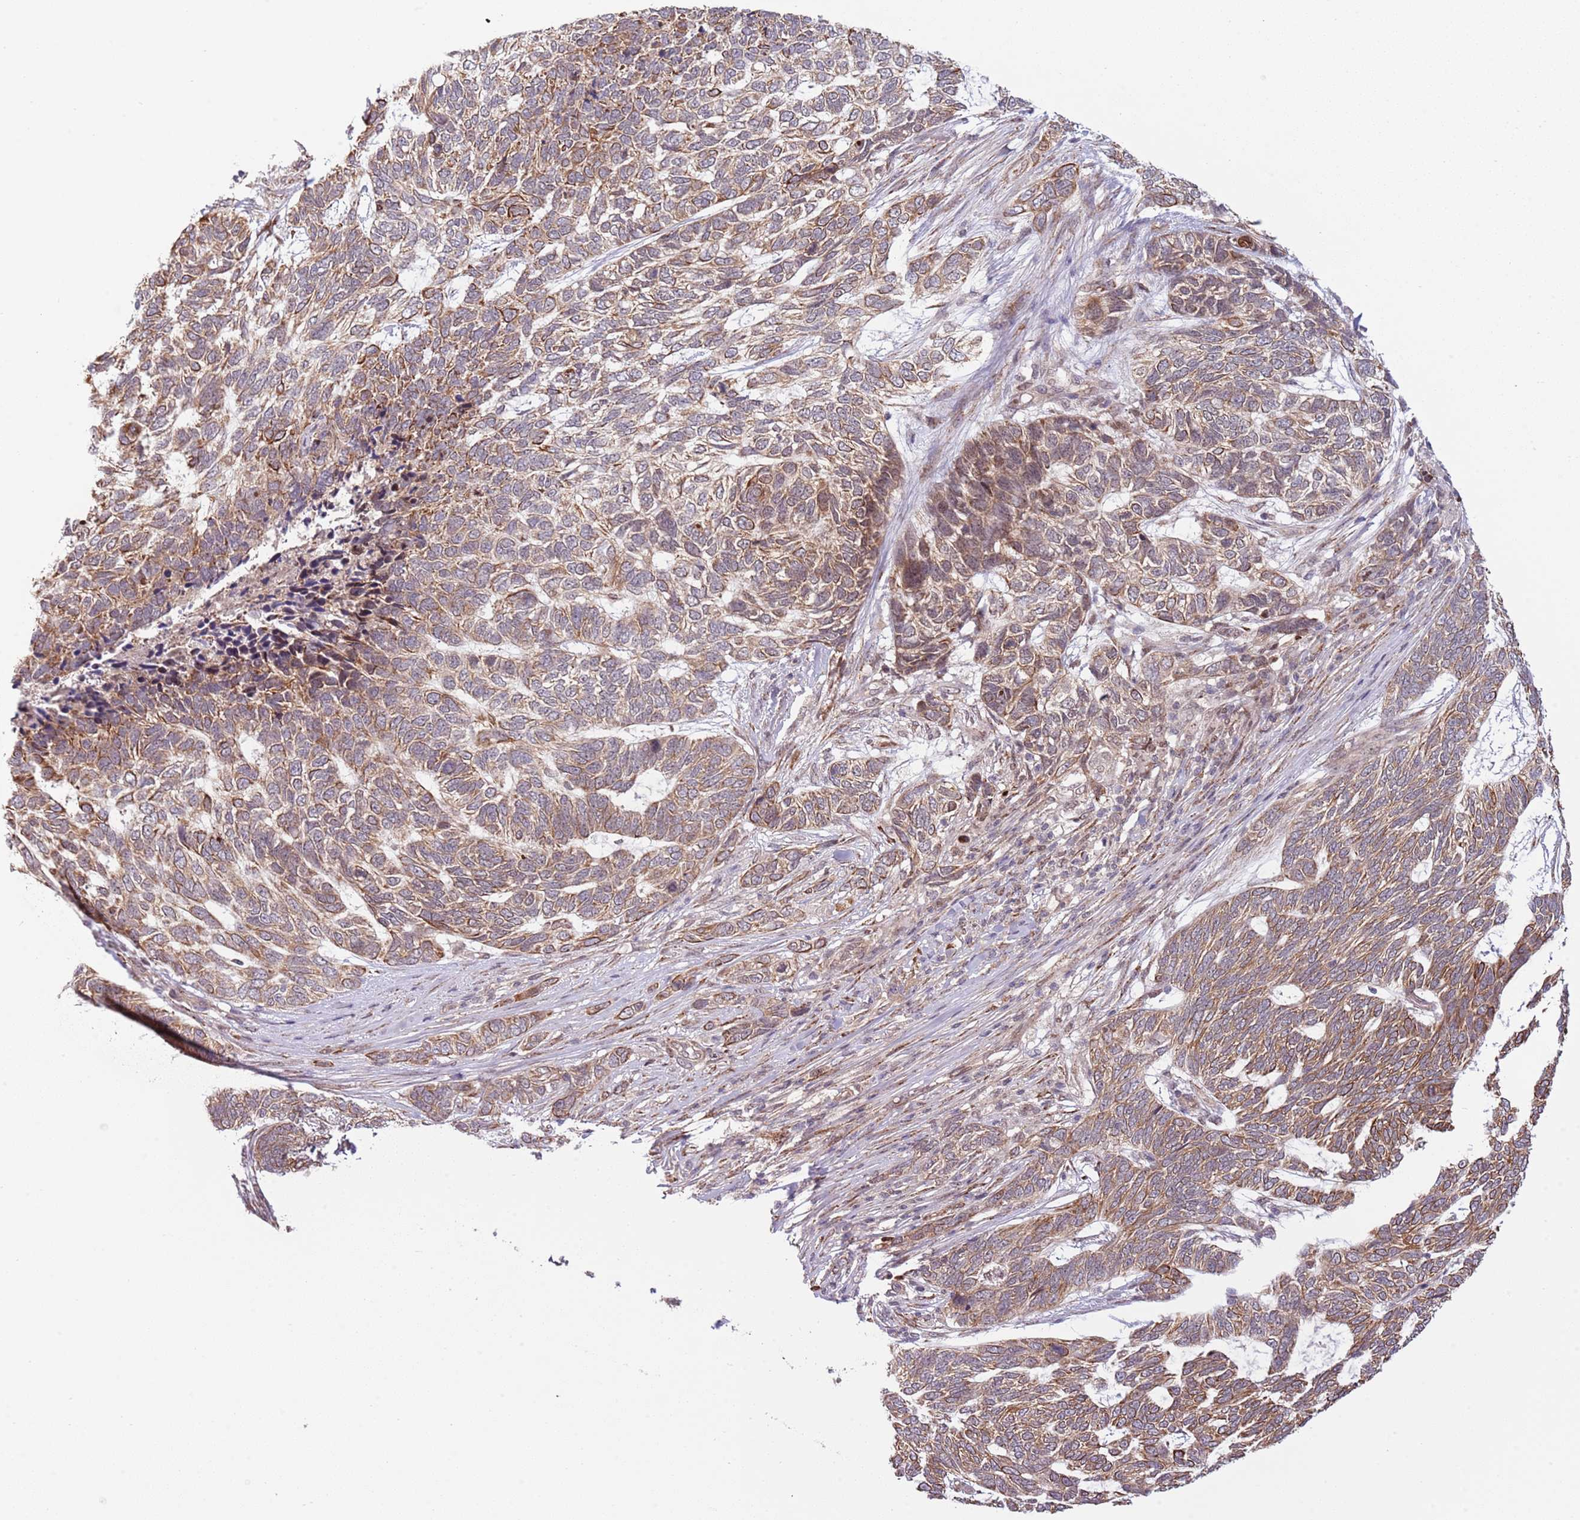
{"staining": {"intensity": "moderate", "quantity": ">75%", "location": "cytoplasmic/membranous"}, "tissue": "skin cancer", "cell_type": "Tumor cells", "image_type": "cancer", "snomed": [{"axis": "morphology", "description": "Basal cell carcinoma"}, {"axis": "topography", "description": "Skin"}], "caption": "This histopathology image demonstrates IHC staining of human skin cancer, with medium moderate cytoplasmic/membranous staining in about >75% of tumor cells.", "gene": "CHD1", "patient": {"sex": "female", "age": 65}}